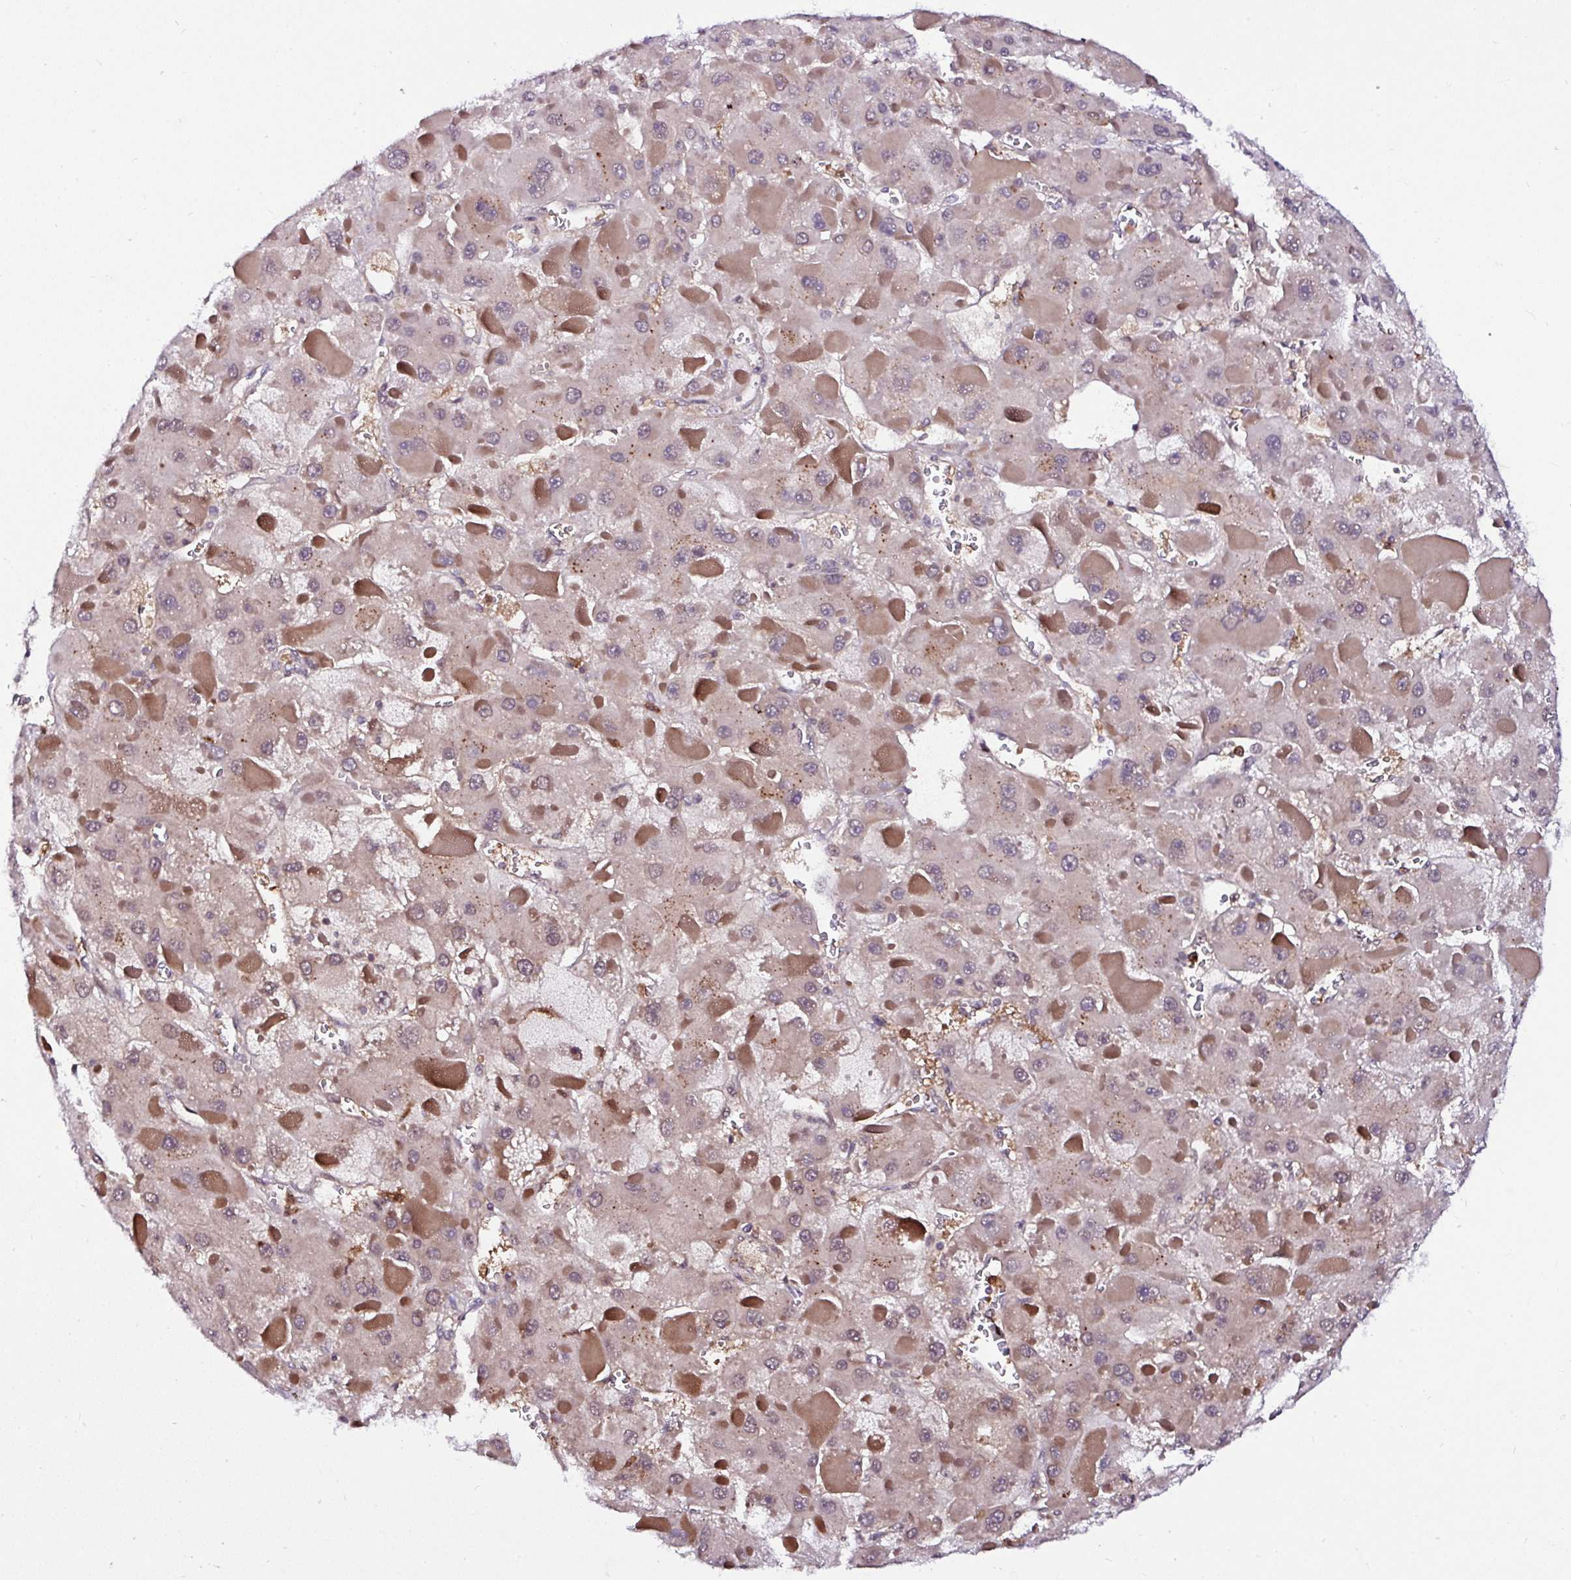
{"staining": {"intensity": "weak", "quantity": "25%-75%", "location": "cytoplasmic/membranous"}, "tissue": "liver cancer", "cell_type": "Tumor cells", "image_type": "cancer", "snomed": [{"axis": "morphology", "description": "Carcinoma, Hepatocellular, NOS"}, {"axis": "topography", "description": "Liver"}], "caption": "Protein analysis of hepatocellular carcinoma (liver) tissue displays weak cytoplasmic/membranous positivity in about 25%-75% of tumor cells. (brown staining indicates protein expression, while blue staining denotes nuclei).", "gene": "PIN4", "patient": {"sex": "female", "age": 73}}